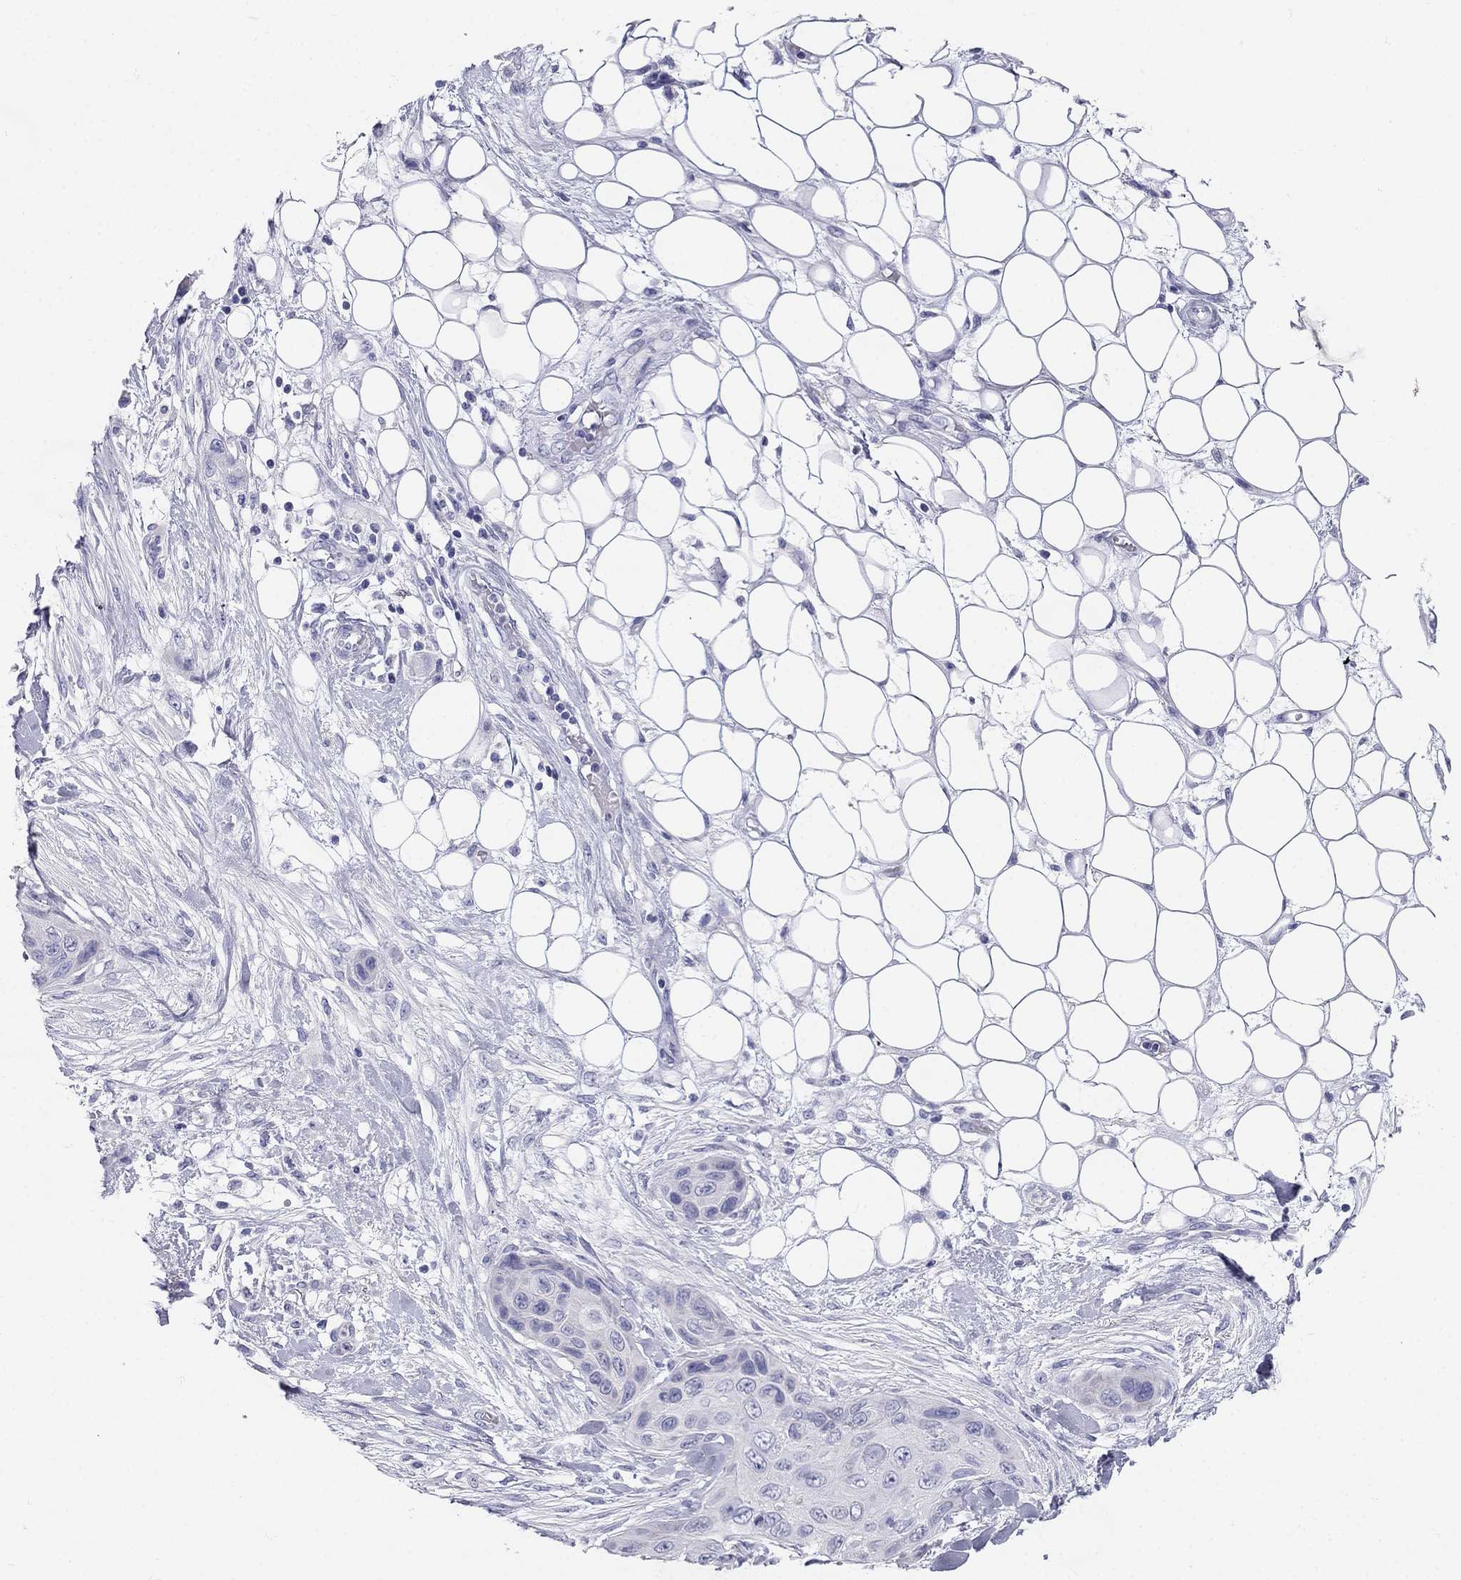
{"staining": {"intensity": "negative", "quantity": "none", "location": "none"}, "tissue": "skin cancer", "cell_type": "Tumor cells", "image_type": "cancer", "snomed": [{"axis": "morphology", "description": "Squamous cell carcinoma, NOS"}, {"axis": "topography", "description": "Skin"}], "caption": "IHC of skin cancer (squamous cell carcinoma) displays no staining in tumor cells.", "gene": "RFLNA", "patient": {"sex": "male", "age": 79}}